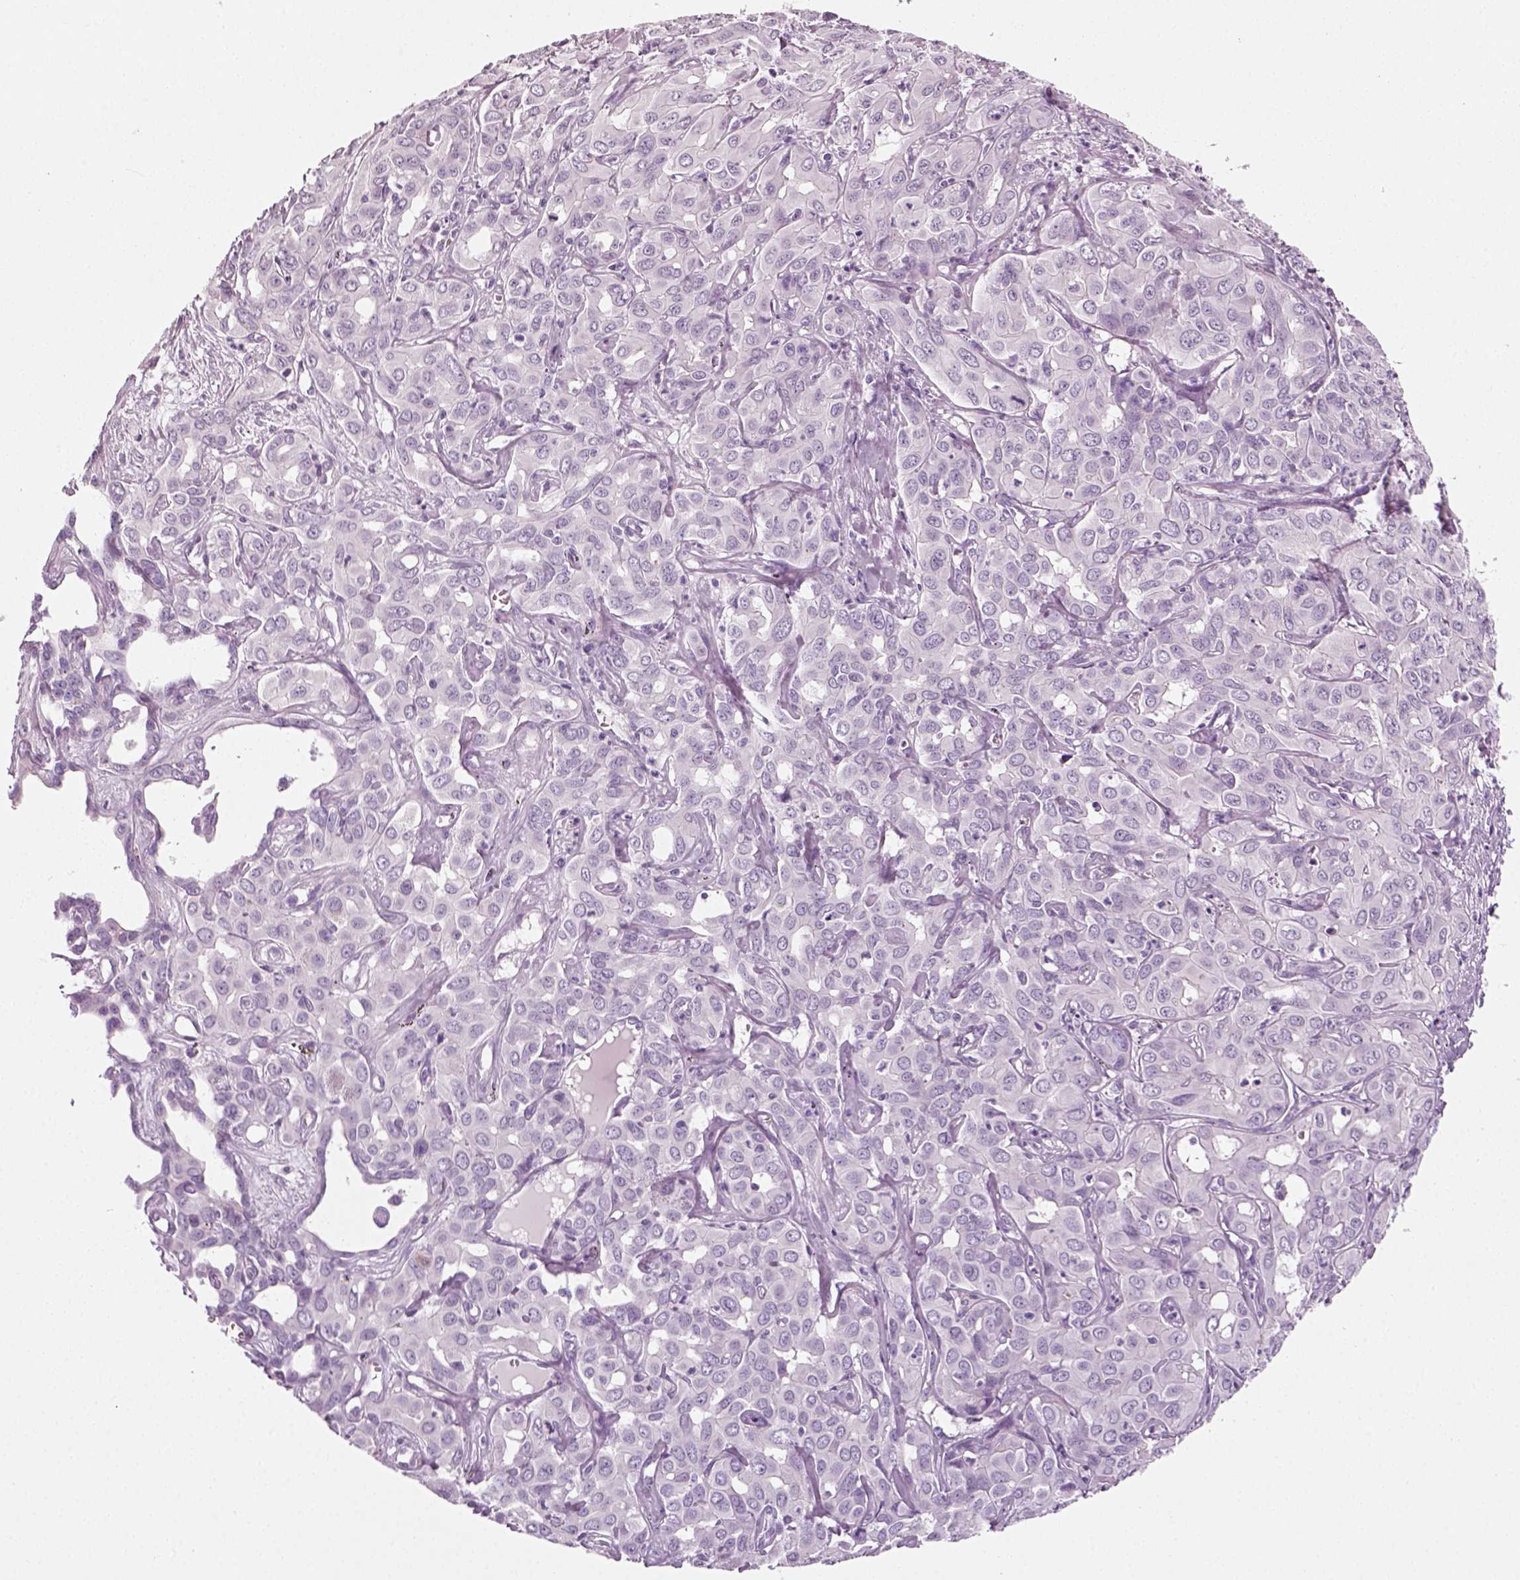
{"staining": {"intensity": "negative", "quantity": "none", "location": "none"}, "tissue": "liver cancer", "cell_type": "Tumor cells", "image_type": "cancer", "snomed": [{"axis": "morphology", "description": "Cholangiocarcinoma"}, {"axis": "topography", "description": "Liver"}], "caption": "Liver cancer (cholangiocarcinoma) was stained to show a protein in brown. There is no significant expression in tumor cells.", "gene": "SPATA31E1", "patient": {"sex": "female", "age": 60}}